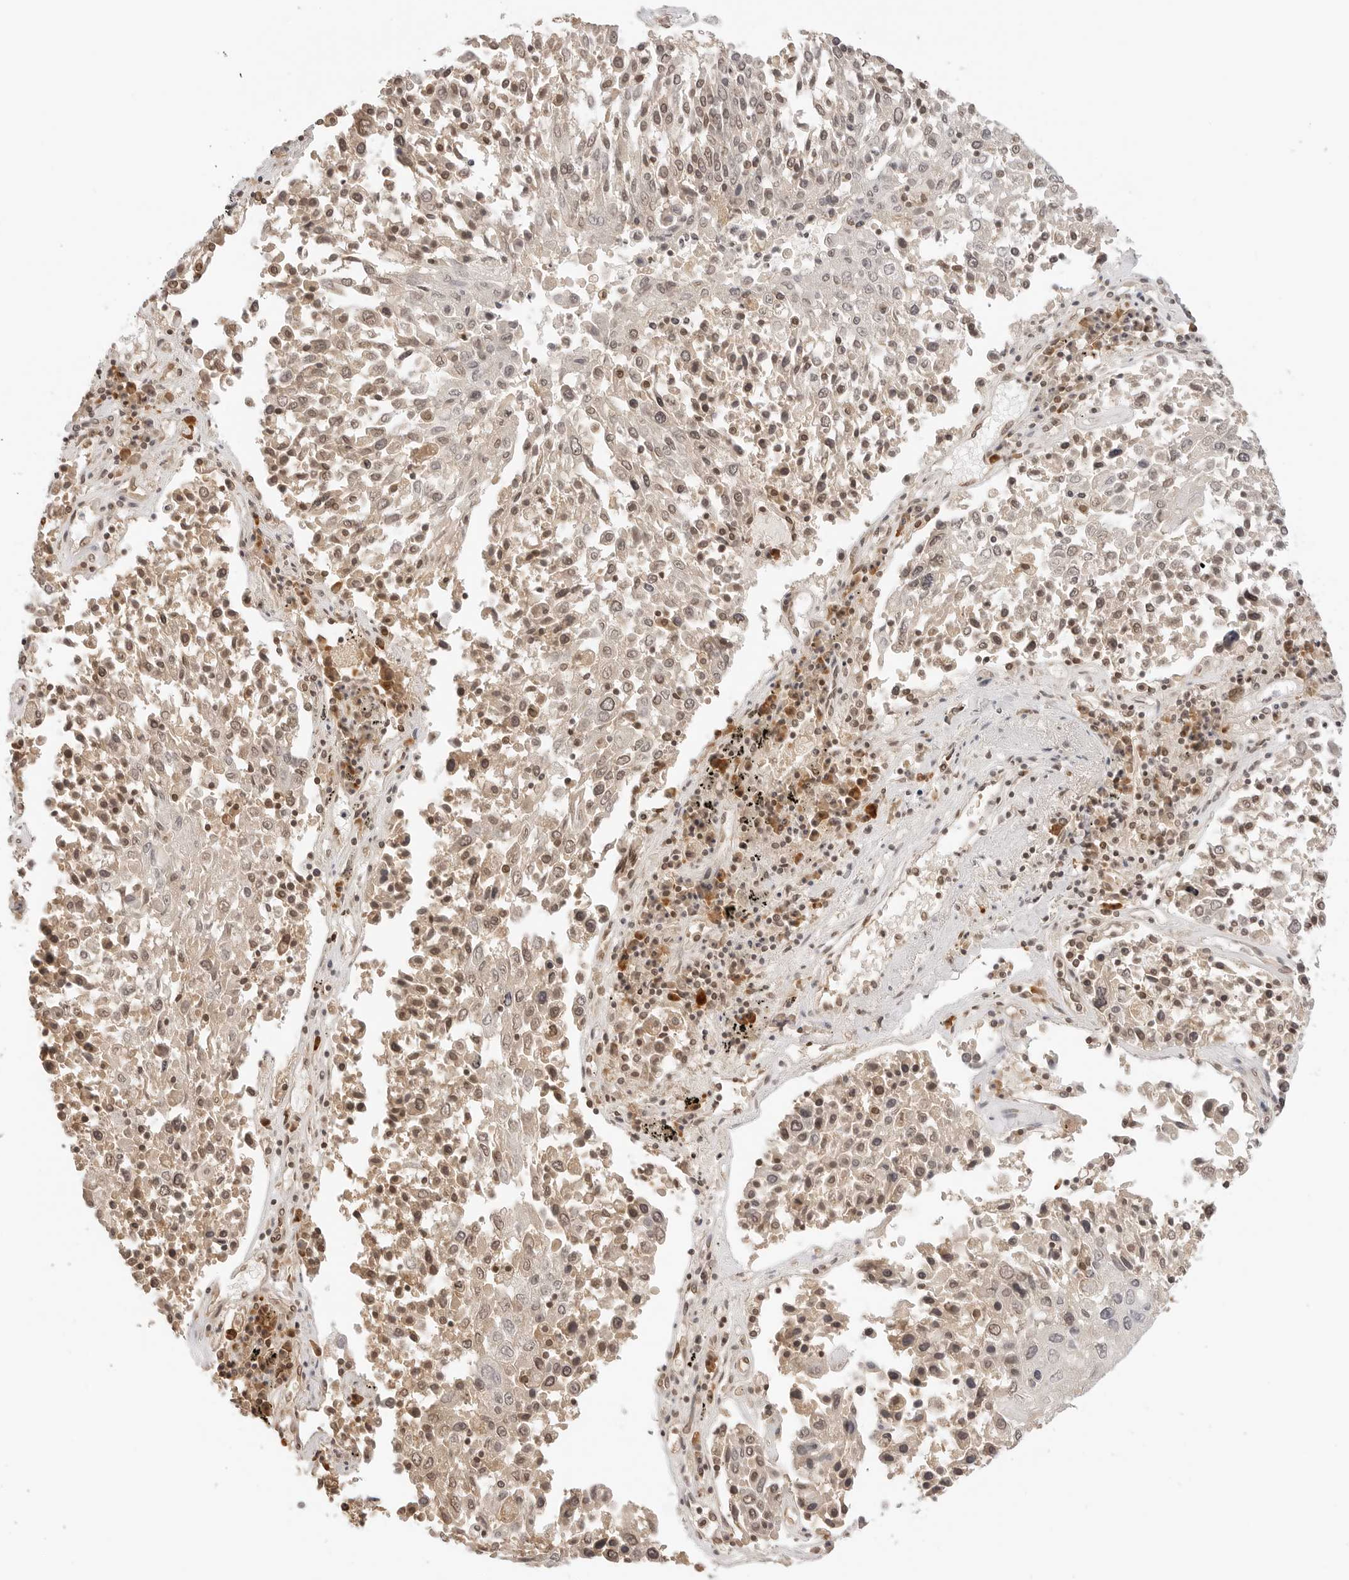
{"staining": {"intensity": "moderate", "quantity": "25%-75%", "location": "cytoplasmic/membranous,nuclear"}, "tissue": "lung cancer", "cell_type": "Tumor cells", "image_type": "cancer", "snomed": [{"axis": "morphology", "description": "Squamous cell carcinoma, NOS"}, {"axis": "topography", "description": "Lung"}], "caption": "Immunohistochemical staining of human lung cancer demonstrates medium levels of moderate cytoplasmic/membranous and nuclear protein positivity in about 25%-75% of tumor cells. Nuclei are stained in blue.", "gene": "POLH", "patient": {"sex": "male", "age": 65}}